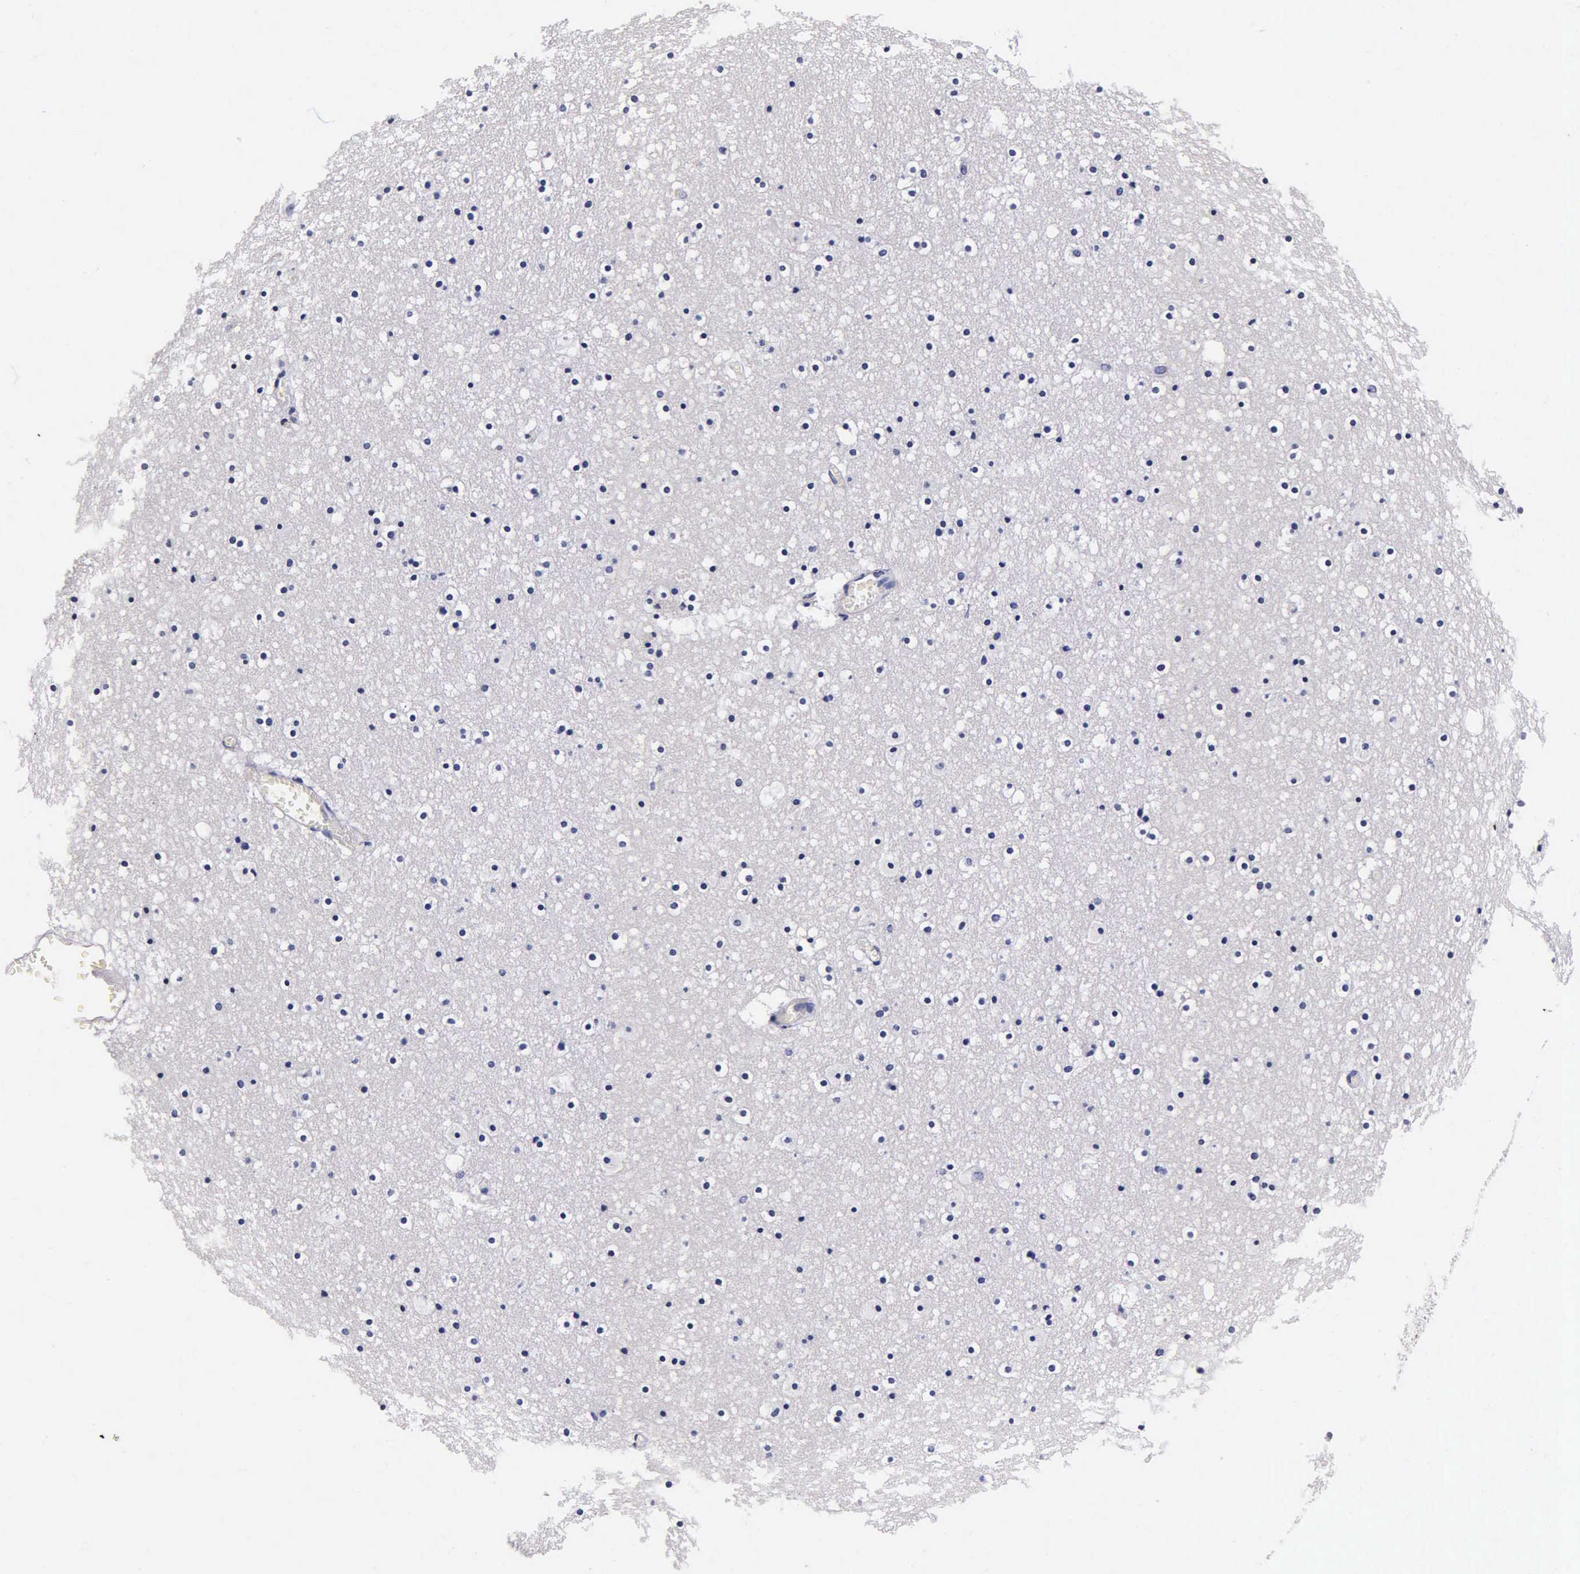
{"staining": {"intensity": "negative", "quantity": "none", "location": "none"}, "tissue": "caudate", "cell_type": "Glial cells", "image_type": "normal", "snomed": [{"axis": "morphology", "description": "Normal tissue, NOS"}, {"axis": "topography", "description": "Lateral ventricle wall"}], "caption": "Immunohistochemistry micrograph of normal caudate: human caudate stained with DAB (3,3'-diaminobenzidine) displays no significant protein positivity in glial cells.", "gene": "MB", "patient": {"sex": "male", "age": 45}}